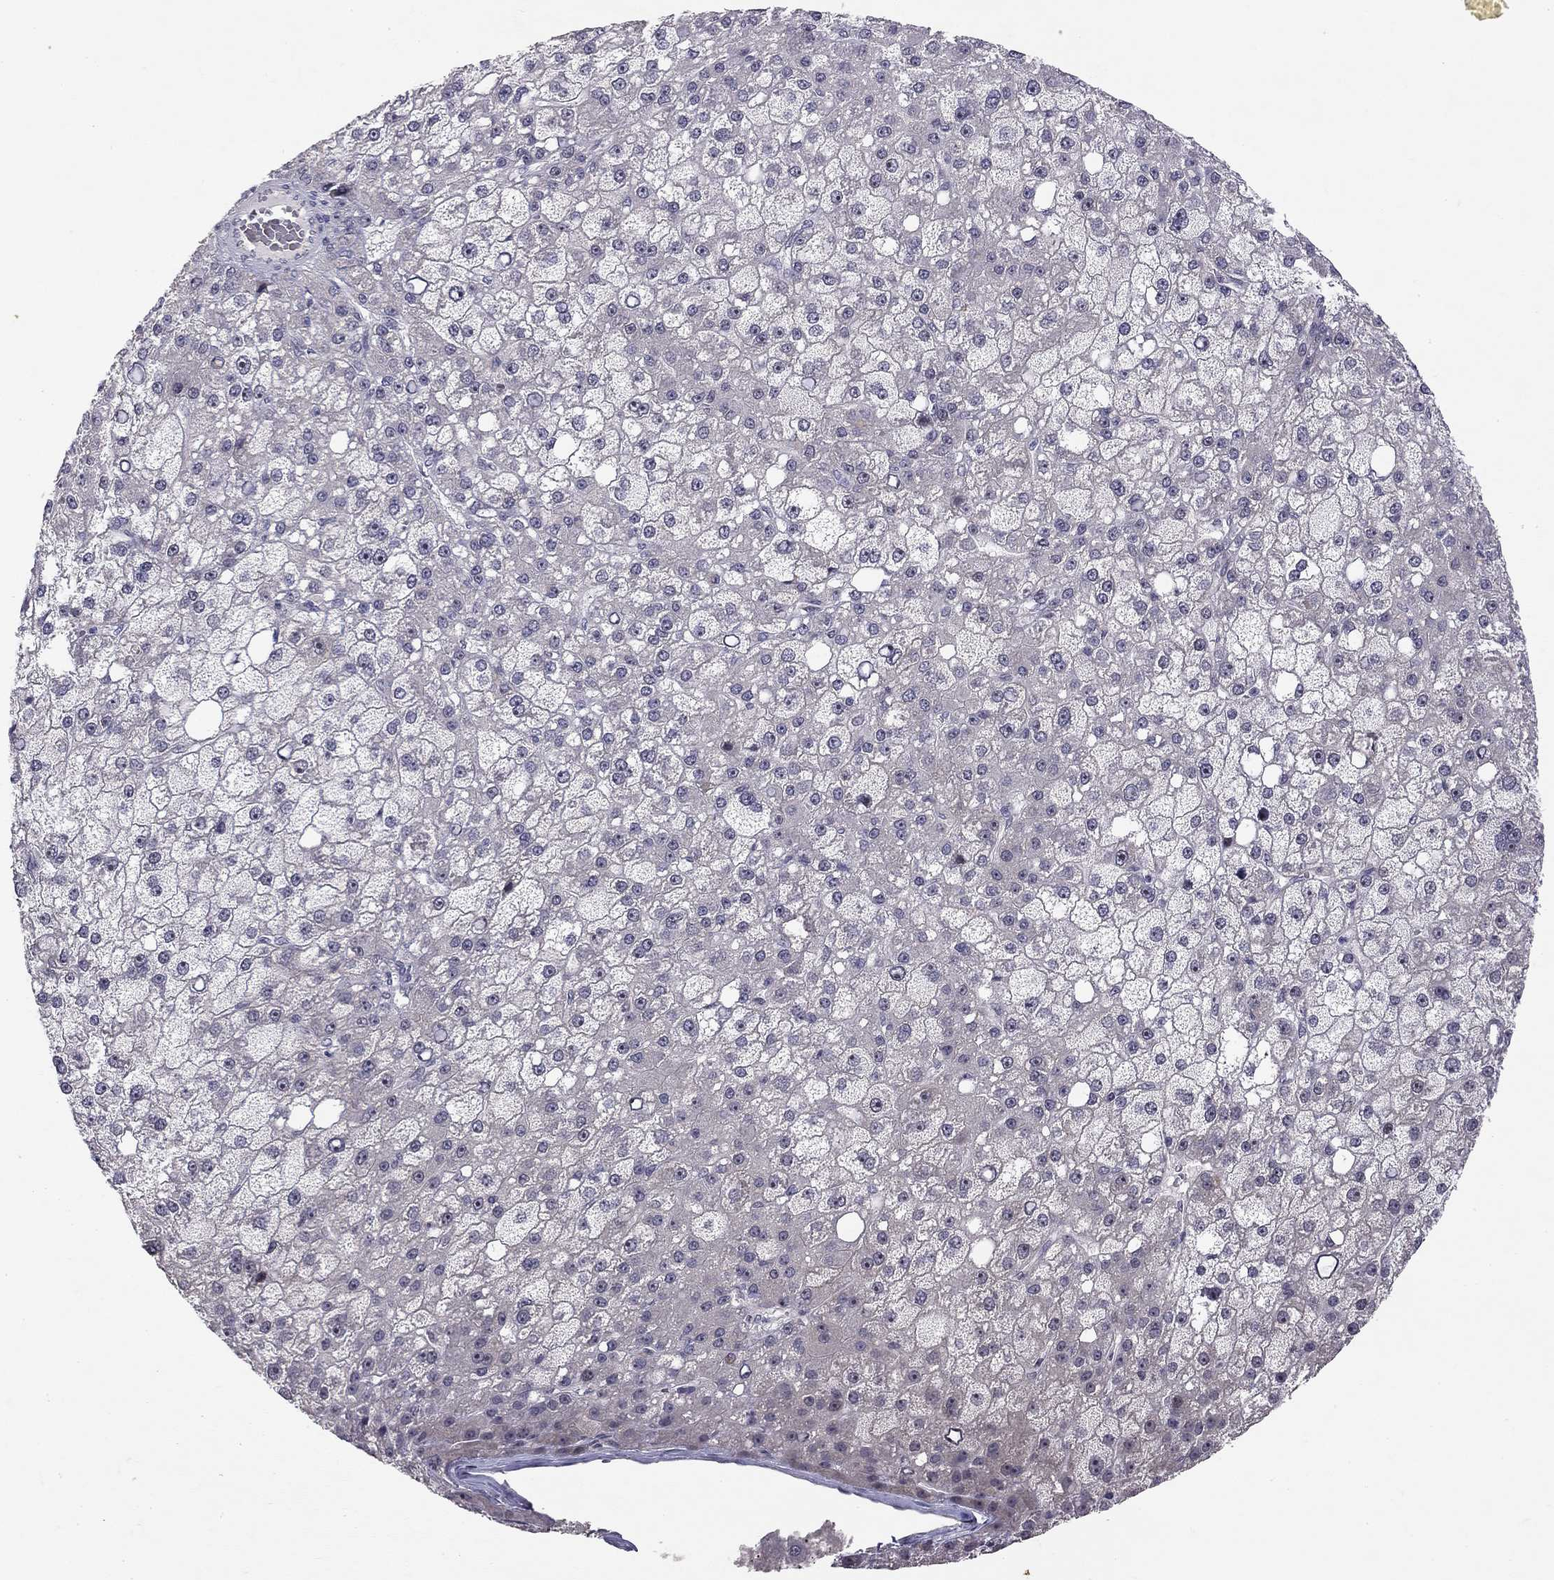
{"staining": {"intensity": "negative", "quantity": "none", "location": "none"}, "tissue": "liver cancer", "cell_type": "Tumor cells", "image_type": "cancer", "snomed": [{"axis": "morphology", "description": "Carcinoma, Hepatocellular, NOS"}, {"axis": "topography", "description": "Liver"}], "caption": "An immunohistochemistry (IHC) micrograph of liver cancer (hepatocellular carcinoma) is shown. There is no staining in tumor cells of liver cancer (hepatocellular carcinoma).", "gene": "STXBP6", "patient": {"sex": "male", "age": 67}}